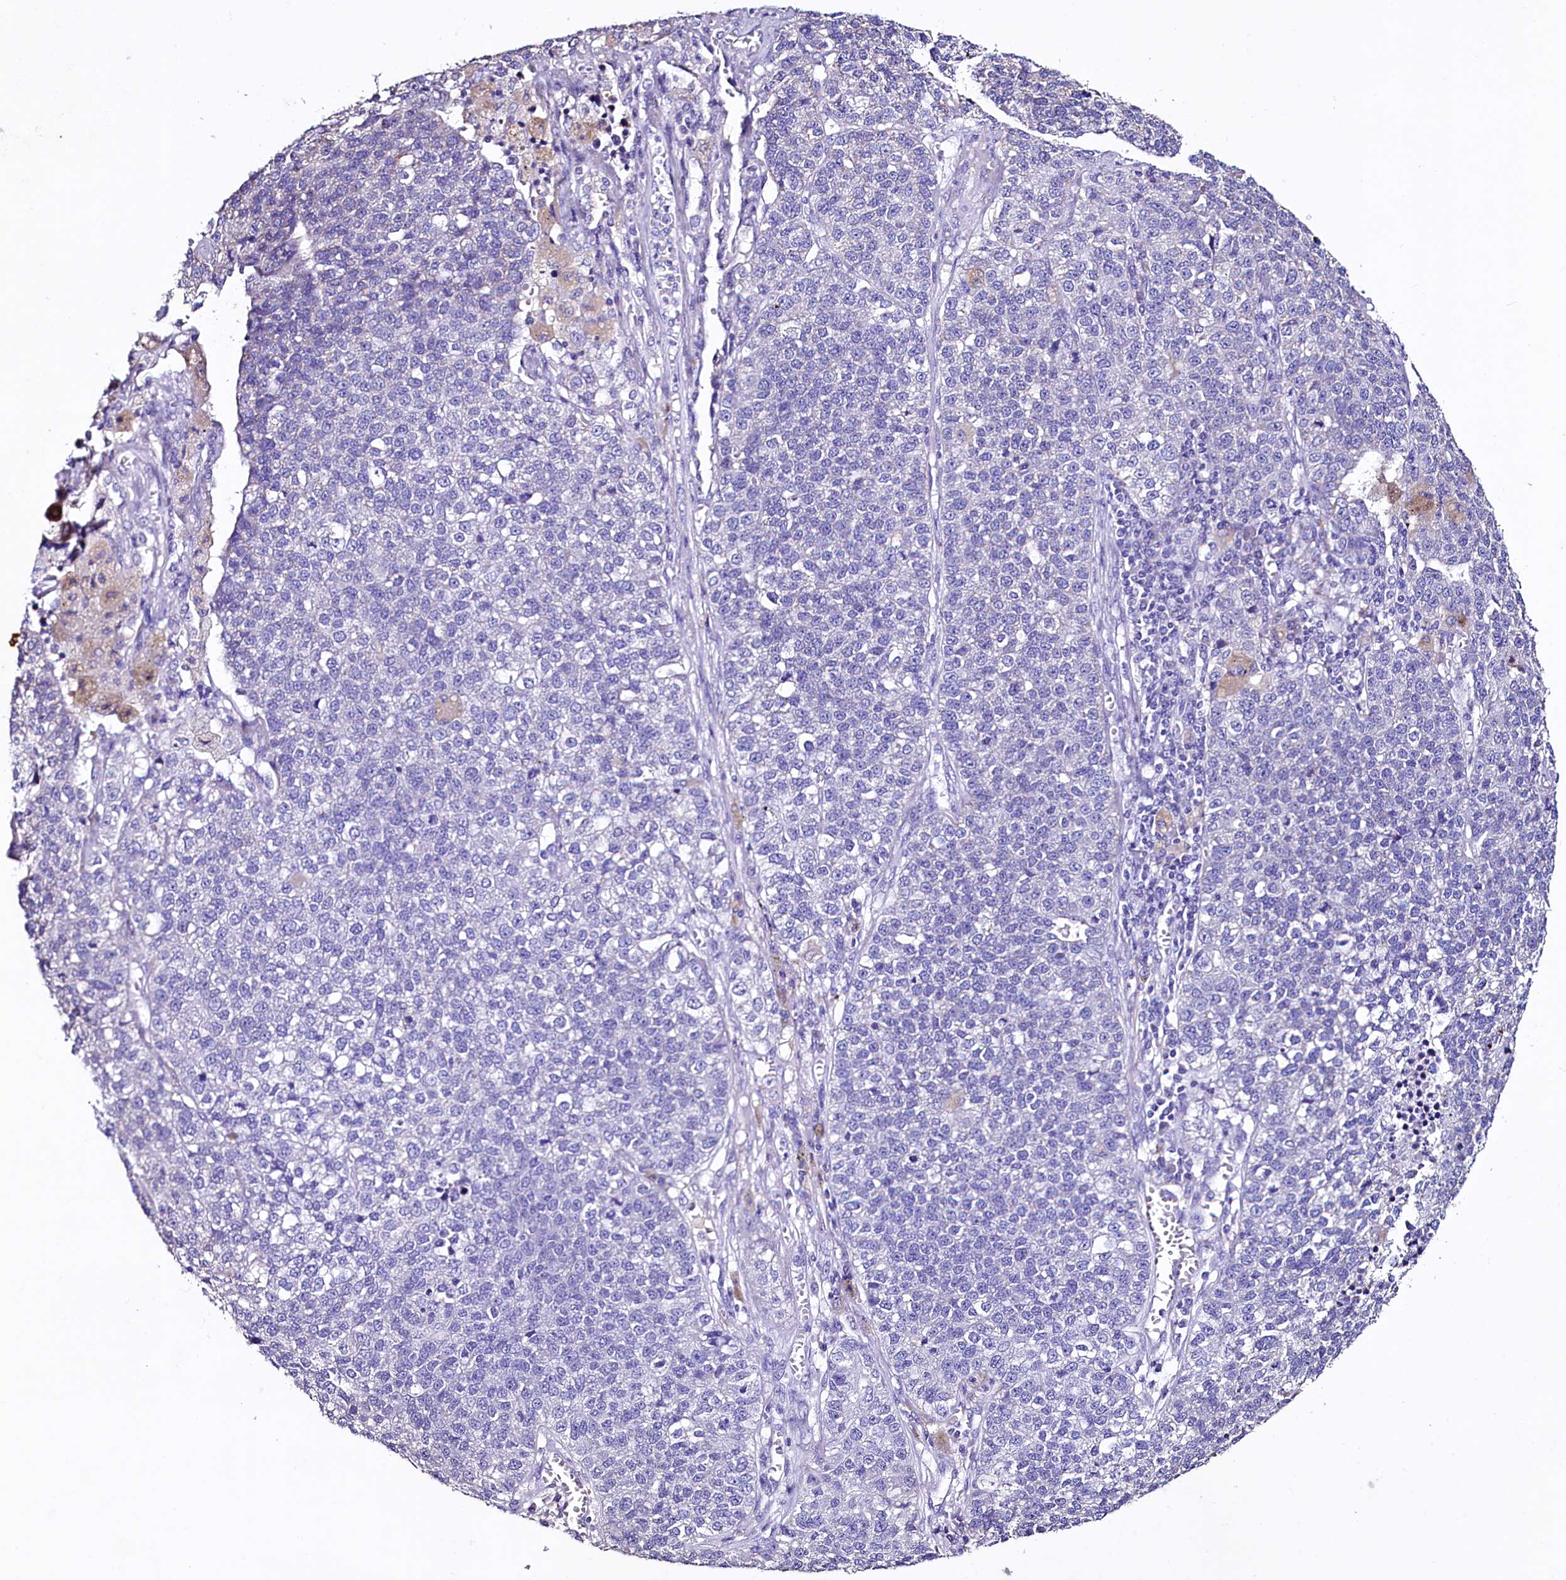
{"staining": {"intensity": "moderate", "quantity": "<25%", "location": "cytoplasmic/membranous"}, "tissue": "lung cancer", "cell_type": "Tumor cells", "image_type": "cancer", "snomed": [{"axis": "morphology", "description": "Adenocarcinoma, NOS"}, {"axis": "topography", "description": "Lung"}], "caption": "A brown stain shows moderate cytoplasmic/membranous positivity of a protein in human lung cancer tumor cells. (DAB IHC, brown staining for protein, blue staining for nuclei).", "gene": "STARD5", "patient": {"sex": "male", "age": 49}}